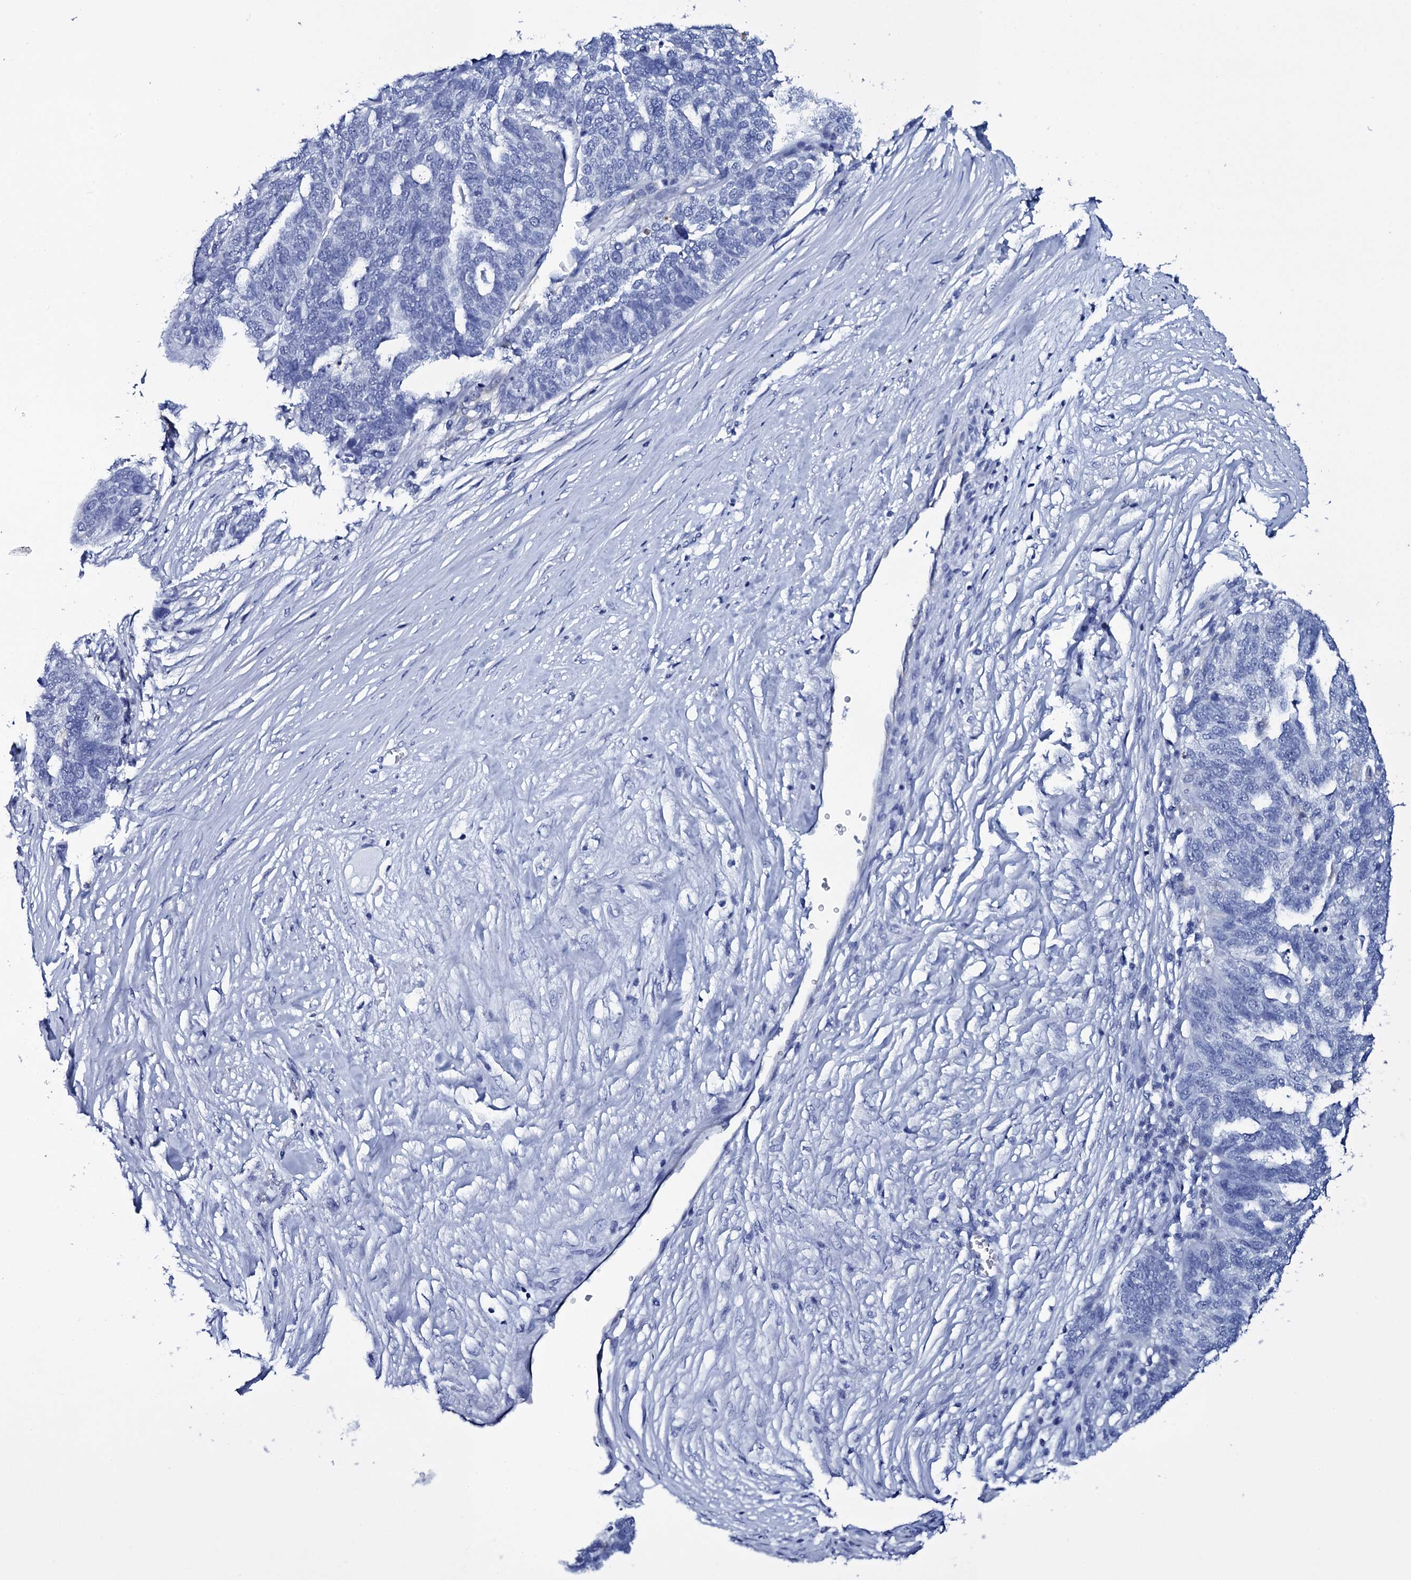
{"staining": {"intensity": "negative", "quantity": "none", "location": "none"}, "tissue": "ovarian cancer", "cell_type": "Tumor cells", "image_type": "cancer", "snomed": [{"axis": "morphology", "description": "Cystadenocarcinoma, serous, NOS"}, {"axis": "topography", "description": "Ovary"}], "caption": "This is an immunohistochemistry image of human ovarian cancer. There is no staining in tumor cells.", "gene": "ITPRID2", "patient": {"sex": "female", "age": 59}}